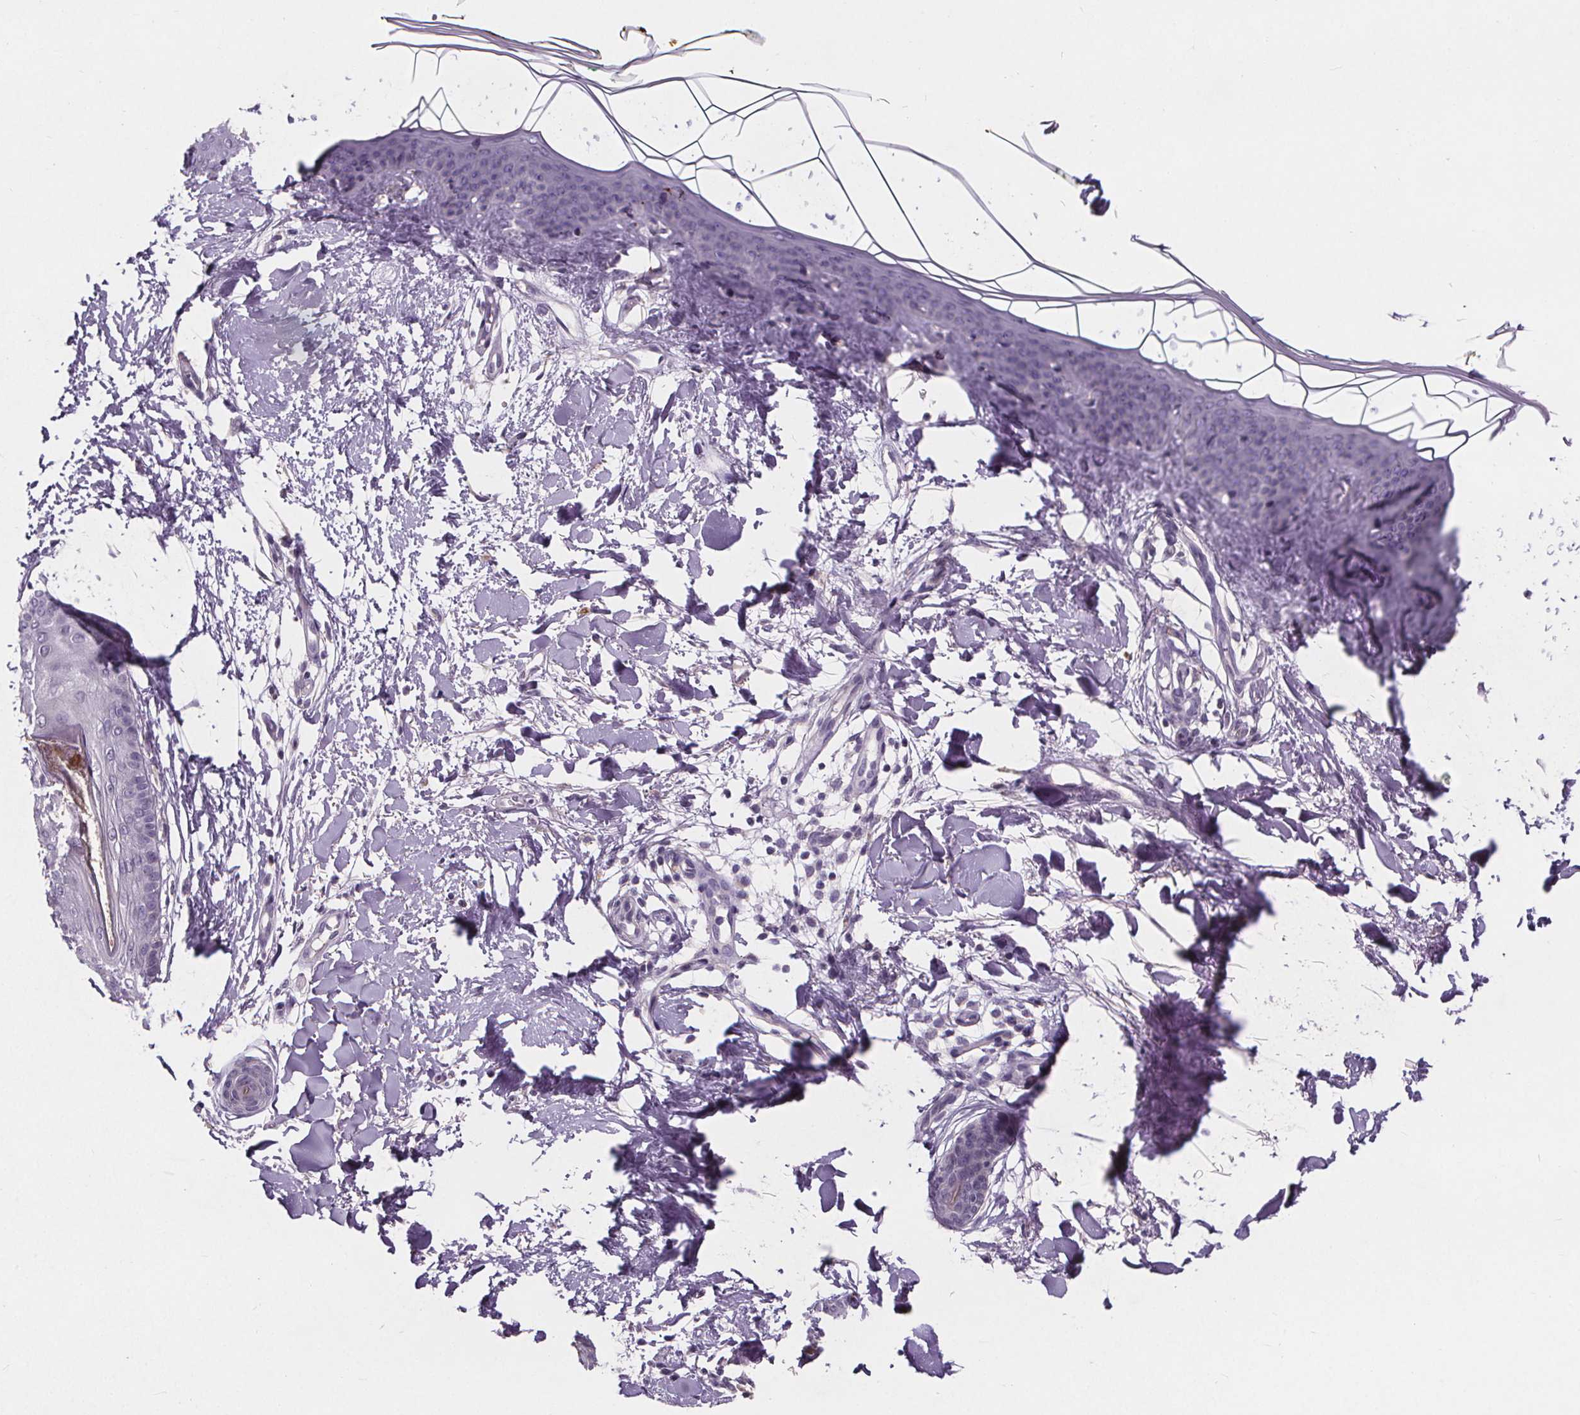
{"staining": {"intensity": "negative", "quantity": "none", "location": "none"}, "tissue": "skin", "cell_type": "Fibroblasts", "image_type": "normal", "snomed": [{"axis": "morphology", "description": "Normal tissue, NOS"}, {"axis": "topography", "description": "Skin"}], "caption": "Skin was stained to show a protein in brown. There is no significant expression in fibroblasts. (DAB immunohistochemistry with hematoxylin counter stain).", "gene": "ATP6V1D", "patient": {"sex": "female", "age": 34}}